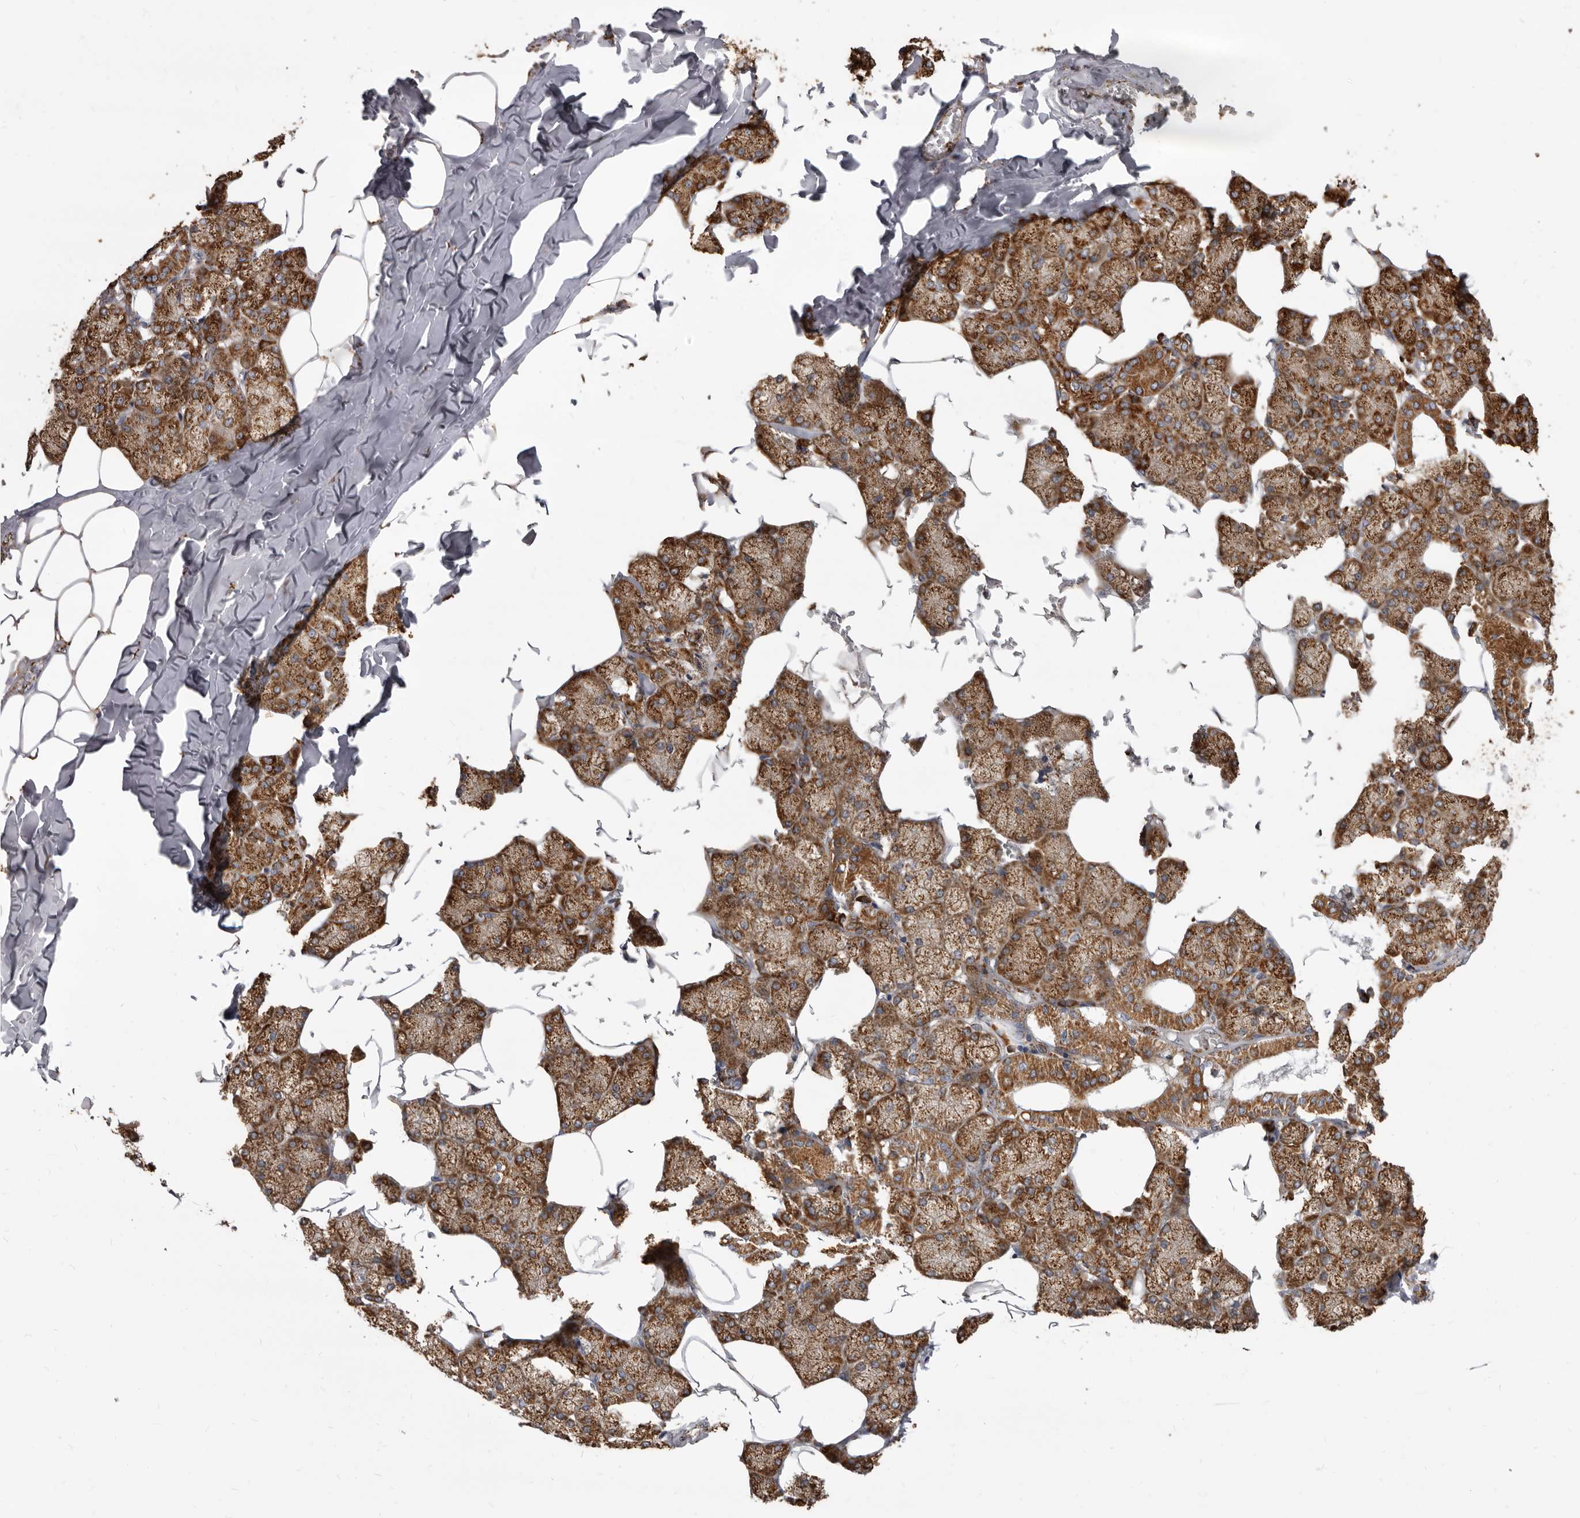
{"staining": {"intensity": "strong", "quantity": ">75%", "location": "cytoplasmic/membranous"}, "tissue": "salivary gland", "cell_type": "Glandular cells", "image_type": "normal", "snomed": [{"axis": "morphology", "description": "Normal tissue, NOS"}, {"axis": "topography", "description": "Salivary gland"}], "caption": "High-power microscopy captured an IHC photomicrograph of unremarkable salivary gland, revealing strong cytoplasmic/membranous positivity in approximately >75% of glandular cells. Nuclei are stained in blue.", "gene": "CDK5RAP3", "patient": {"sex": "male", "age": 62}}